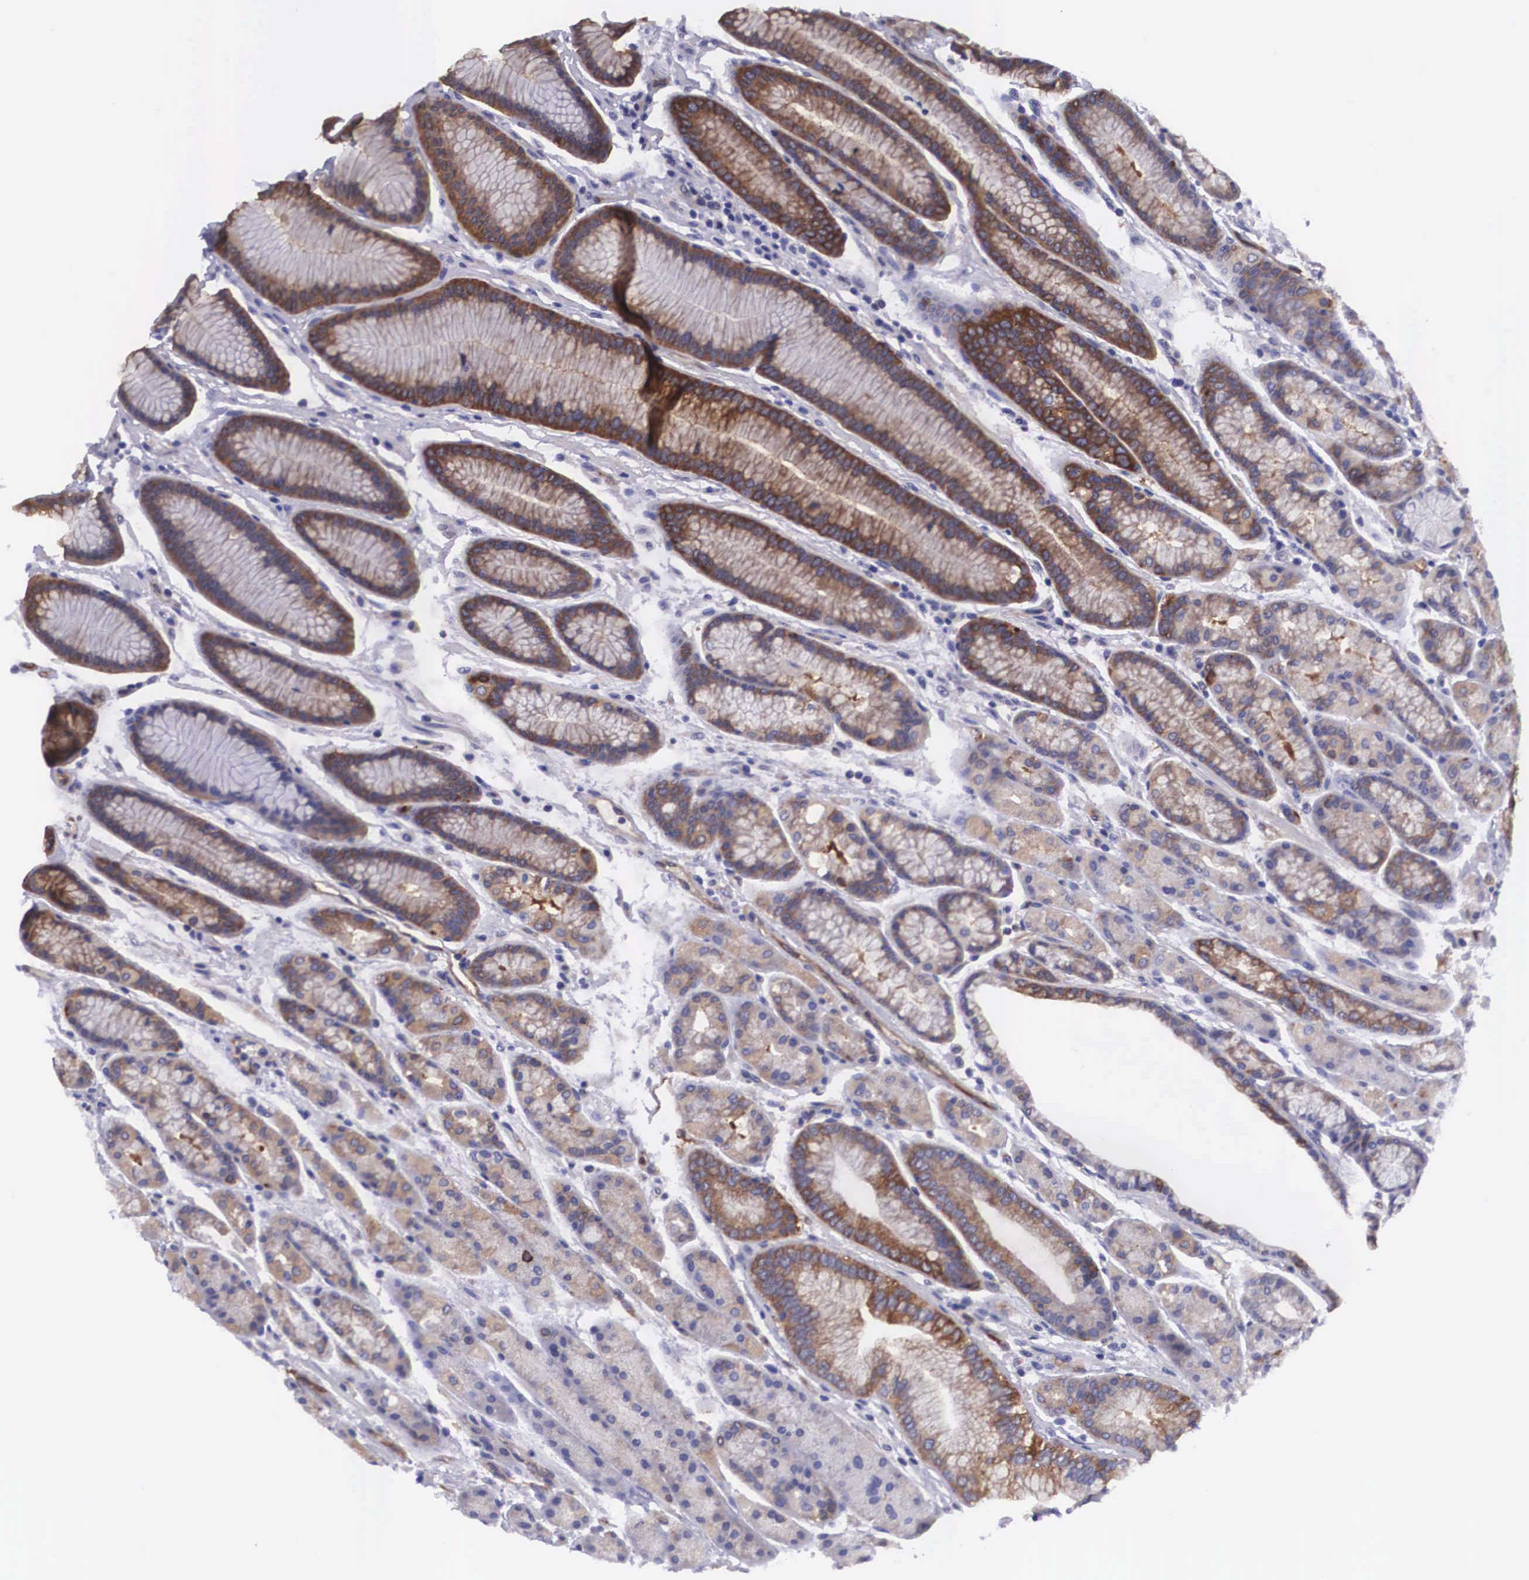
{"staining": {"intensity": "moderate", "quantity": "25%-75%", "location": "cytoplasmic/membranous"}, "tissue": "stomach", "cell_type": "Glandular cells", "image_type": "normal", "snomed": [{"axis": "morphology", "description": "Normal tissue, NOS"}, {"axis": "topography", "description": "Stomach, upper"}], "caption": "A brown stain shows moderate cytoplasmic/membranous expression of a protein in glandular cells of benign human stomach. The staining is performed using DAB brown chromogen to label protein expression. The nuclei are counter-stained blue using hematoxylin.", "gene": "BCAR1", "patient": {"sex": "male", "age": 72}}